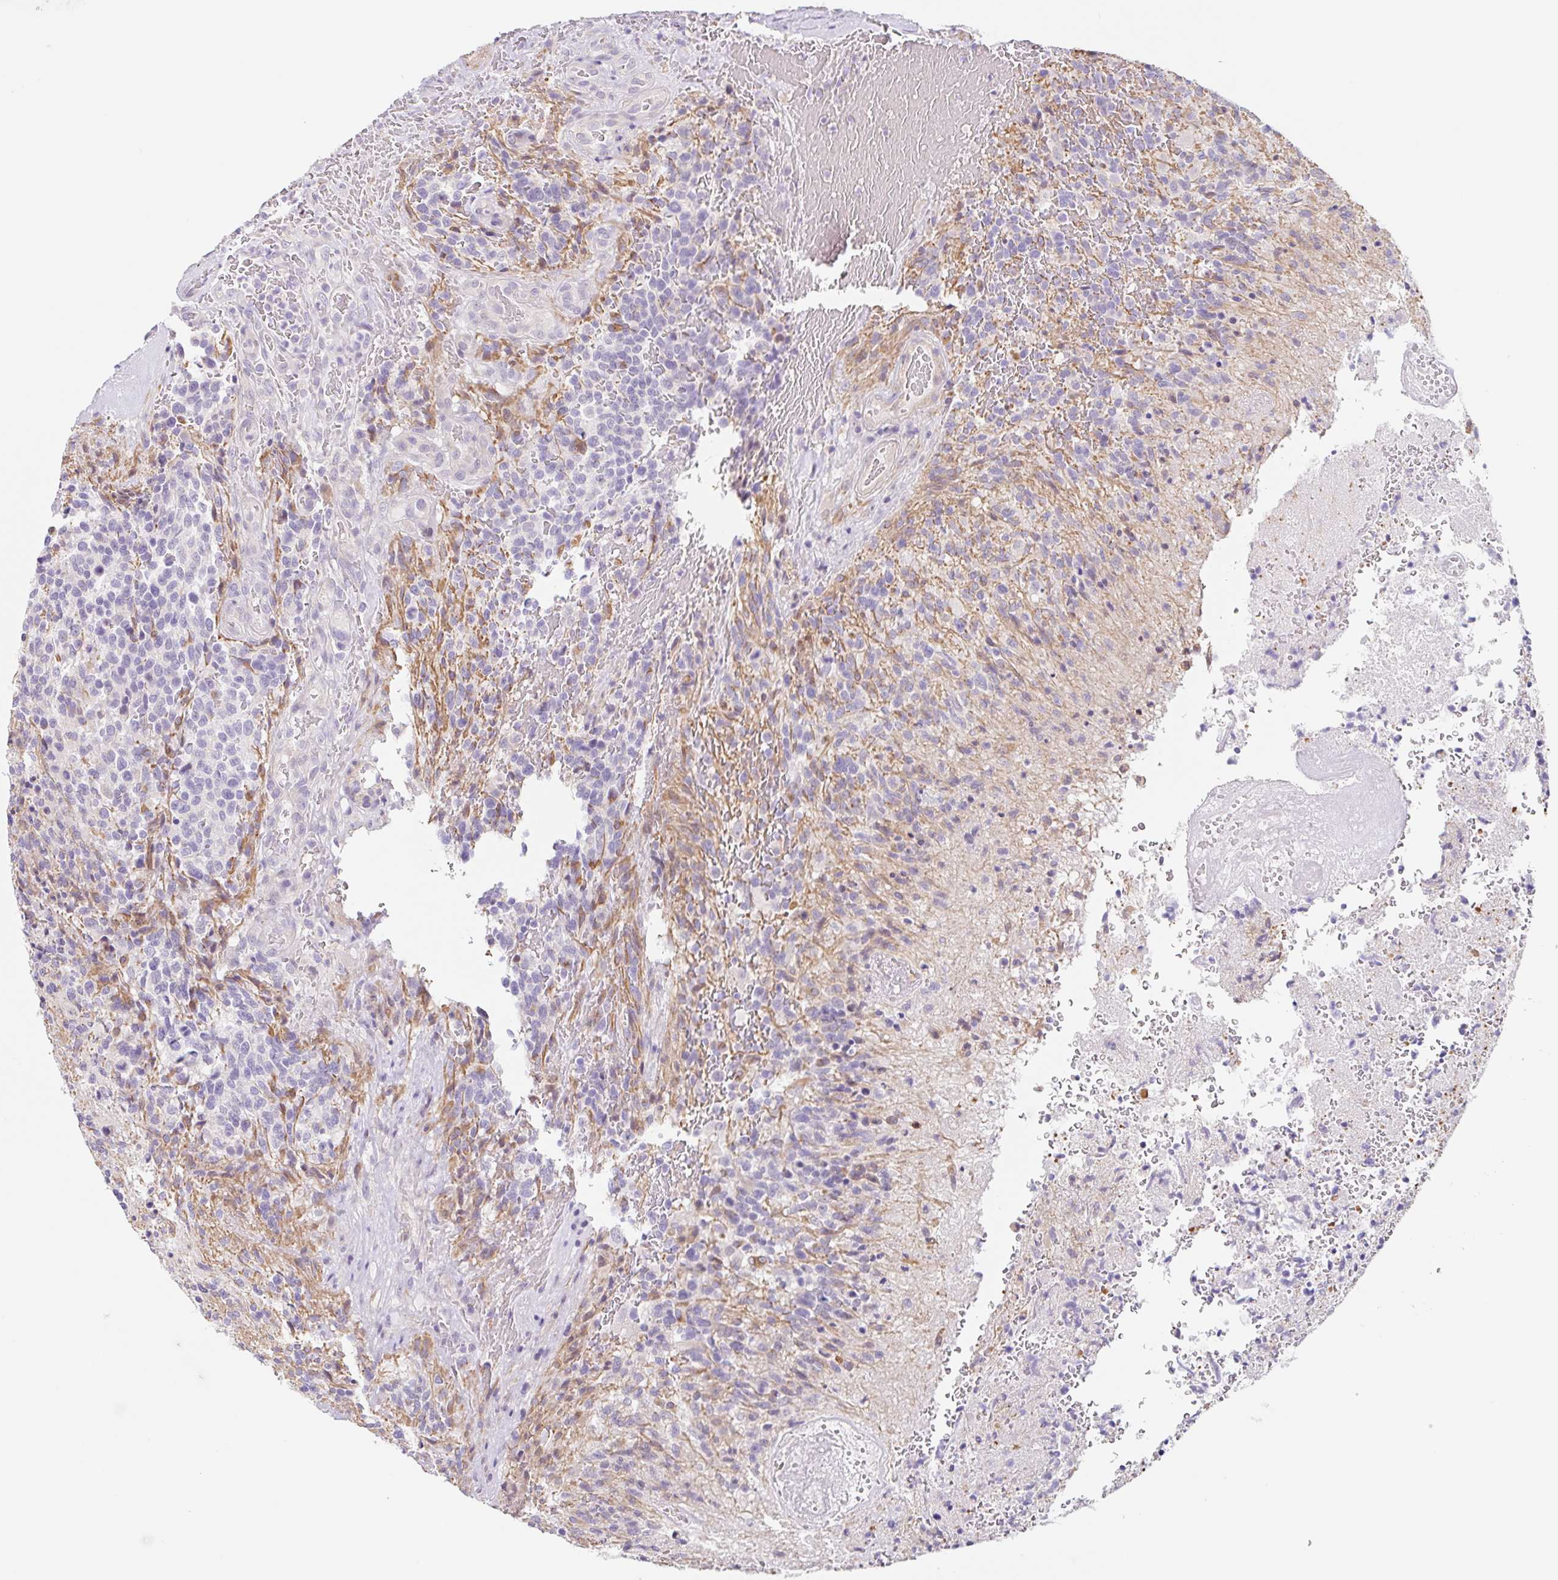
{"staining": {"intensity": "negative", "quantity": "none", "location": "none"}, "tissue": "glioma", "cell_type": "Tumor cells", "image_type": "cancer", "snomed": [{"axis": "morphology", "description": "Glioma, malignant, High grade"}, {"axis": "topography", "description": "Brain"}], "caption": "This histopathology image is of glioma stained with immunohistochemistry to label a protein in brown with the nuclei are counter-stained blue. There is no positivity in tumor cells.", "gene": "DCAF17", "patient": {"sex": "male", "age": 36}}